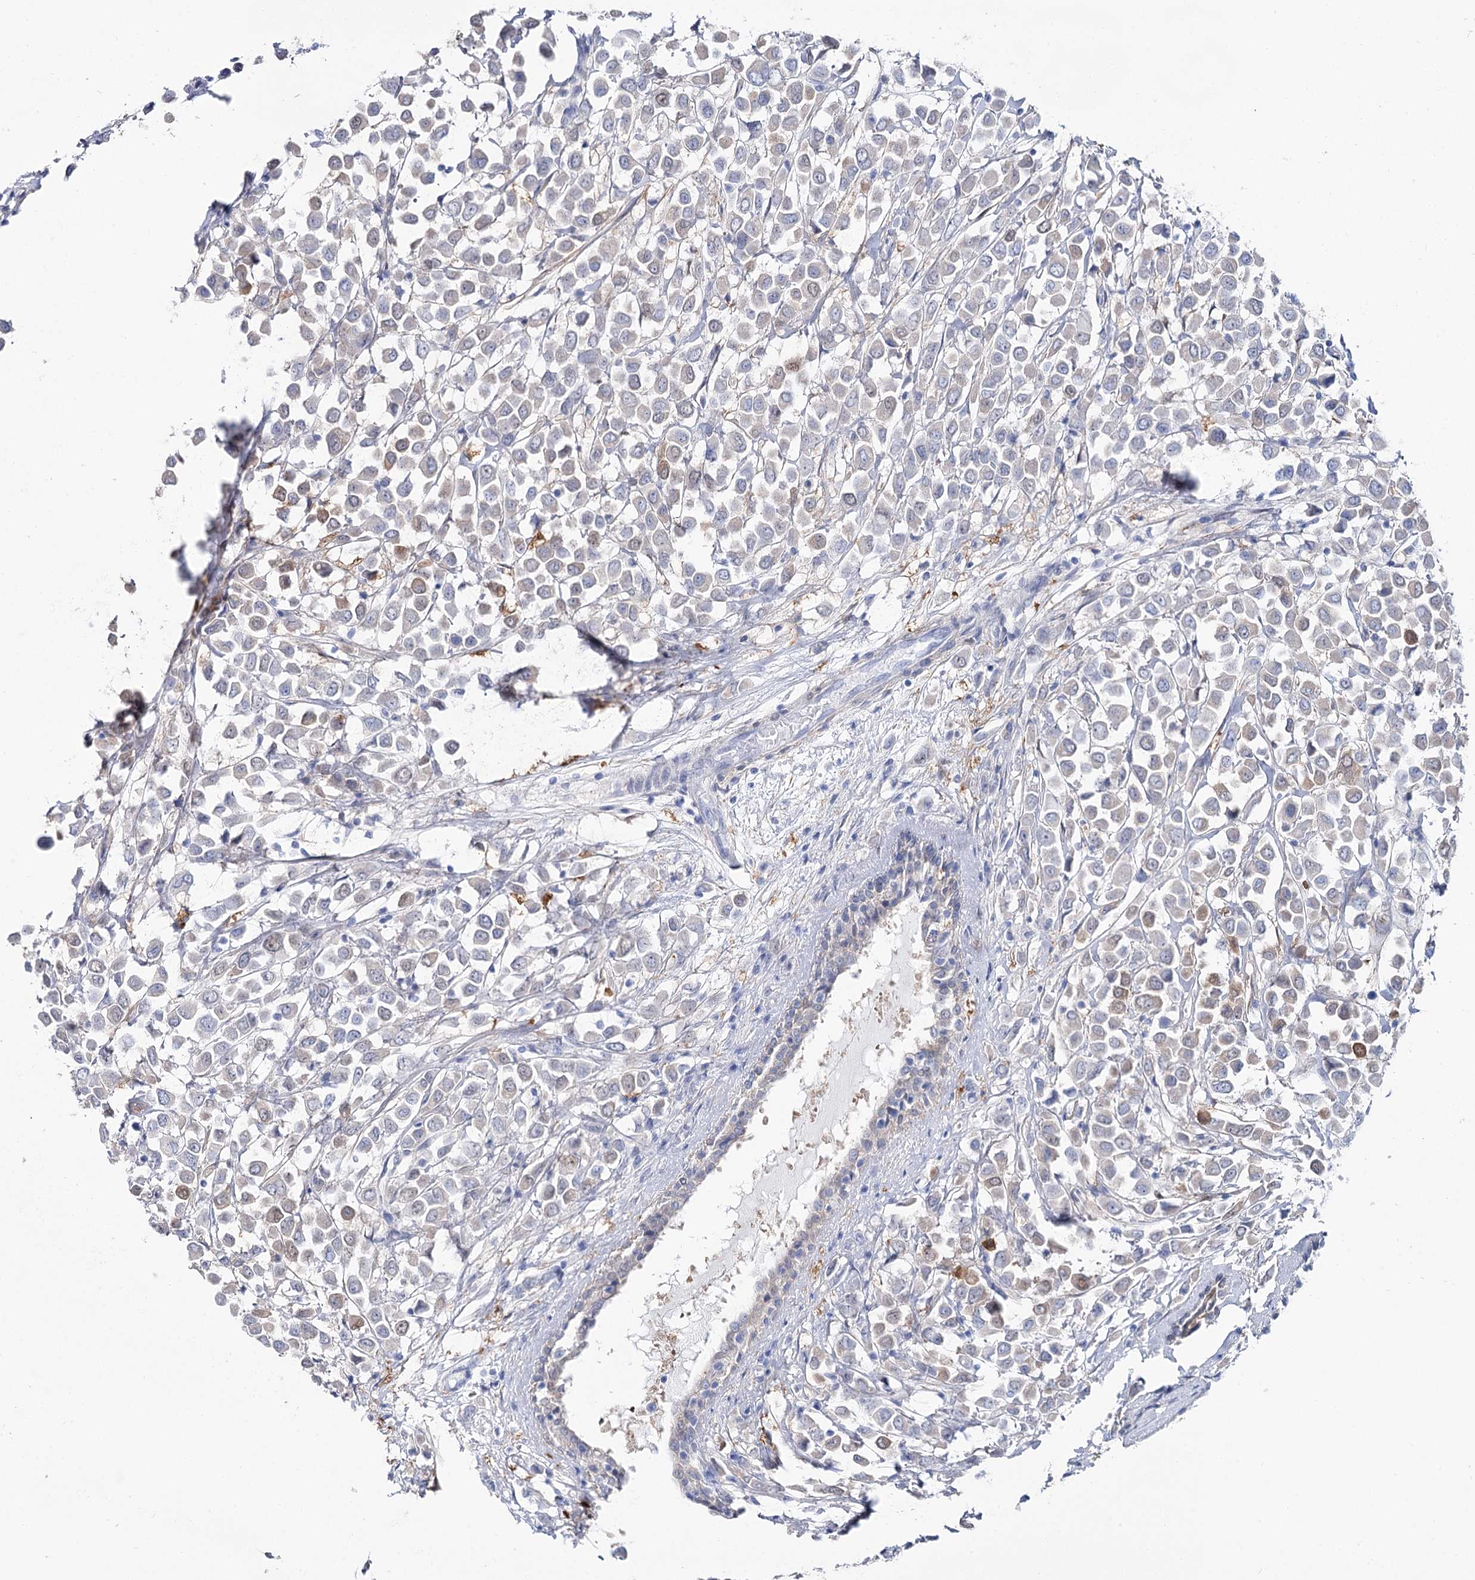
{"staining": {"intensity": "weak", "quantity": "<25%", "location": "cytoplasmic/membranous"}, "tissue": "breast cancer", "cell_type": "Tumor cells", "image_type": "cancer", "snomed": [{"axis": "morphology", "description": "Duct carcinoma"}, {"axis": "topography", "description": "Breast"}], "caption": "Immunohistochemistry photomicrograph of infiltrating ductal carcinoma (breast) stained for a protein (brown), which displays no positivity in tumor cells.", "gene": "UGDH", "patient": {"sex": "female", "age": 61}}